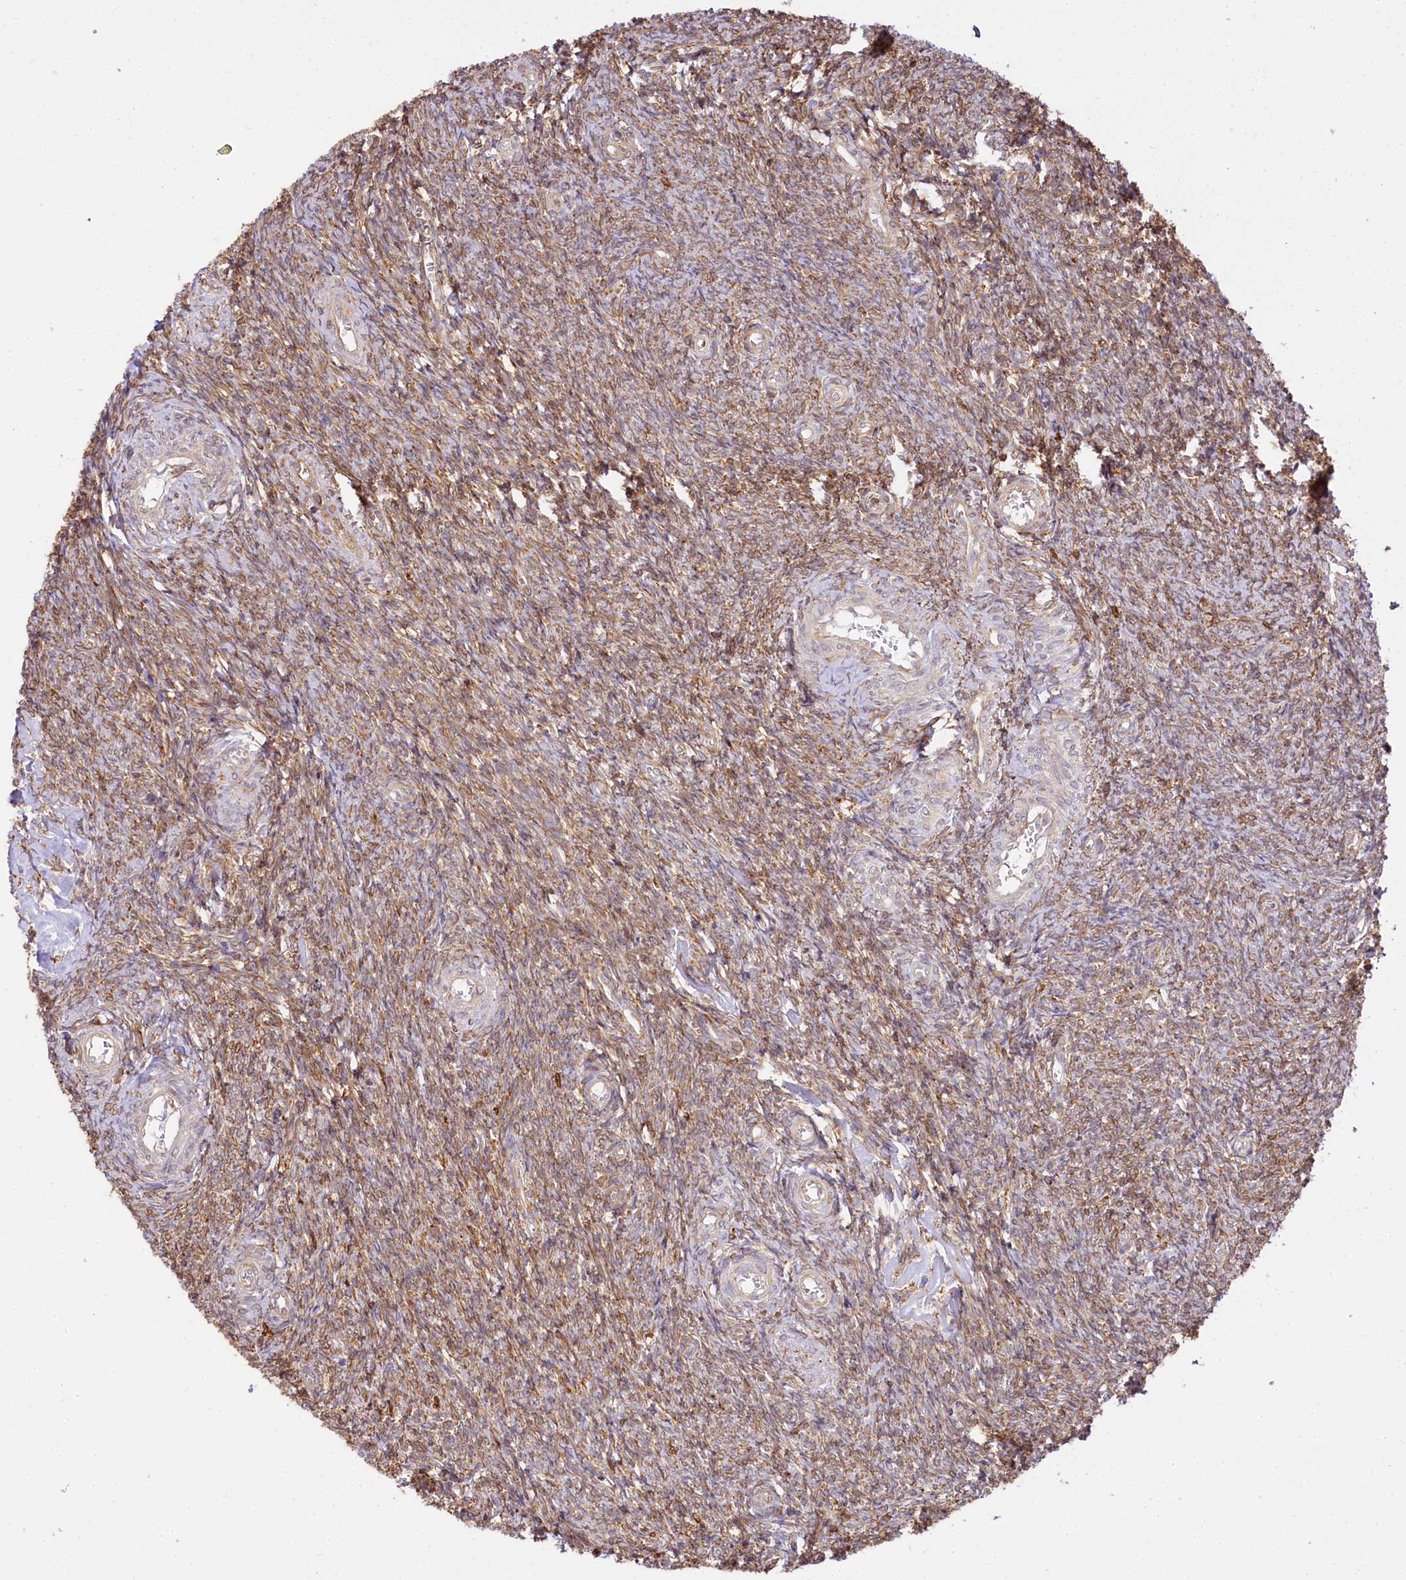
{"staining": {"intensity": "moderate", "quantity": ">75%", "location": "cytoplasmic/membranous,nuclear"}, "tissue": "ovary", "cell_type": "Ovarian stroma cells", "image_type": "normal", "snomed": [{"axis": "morphology", "description": "Normal tissue, NOS"}, {"axis": "topography", "description": "Ovary"}], "caption": "This image shows benign ovary stained with immunohistochemistry to label a protein in brown. The cytoplasmic/membranous,nuclear of ovarian stroma cells show moderate positivity for the protein. Nuclei are counter-stained blue.", "gene": "PPIP5K2", "patient": {"sex": "female", "age": 44}}